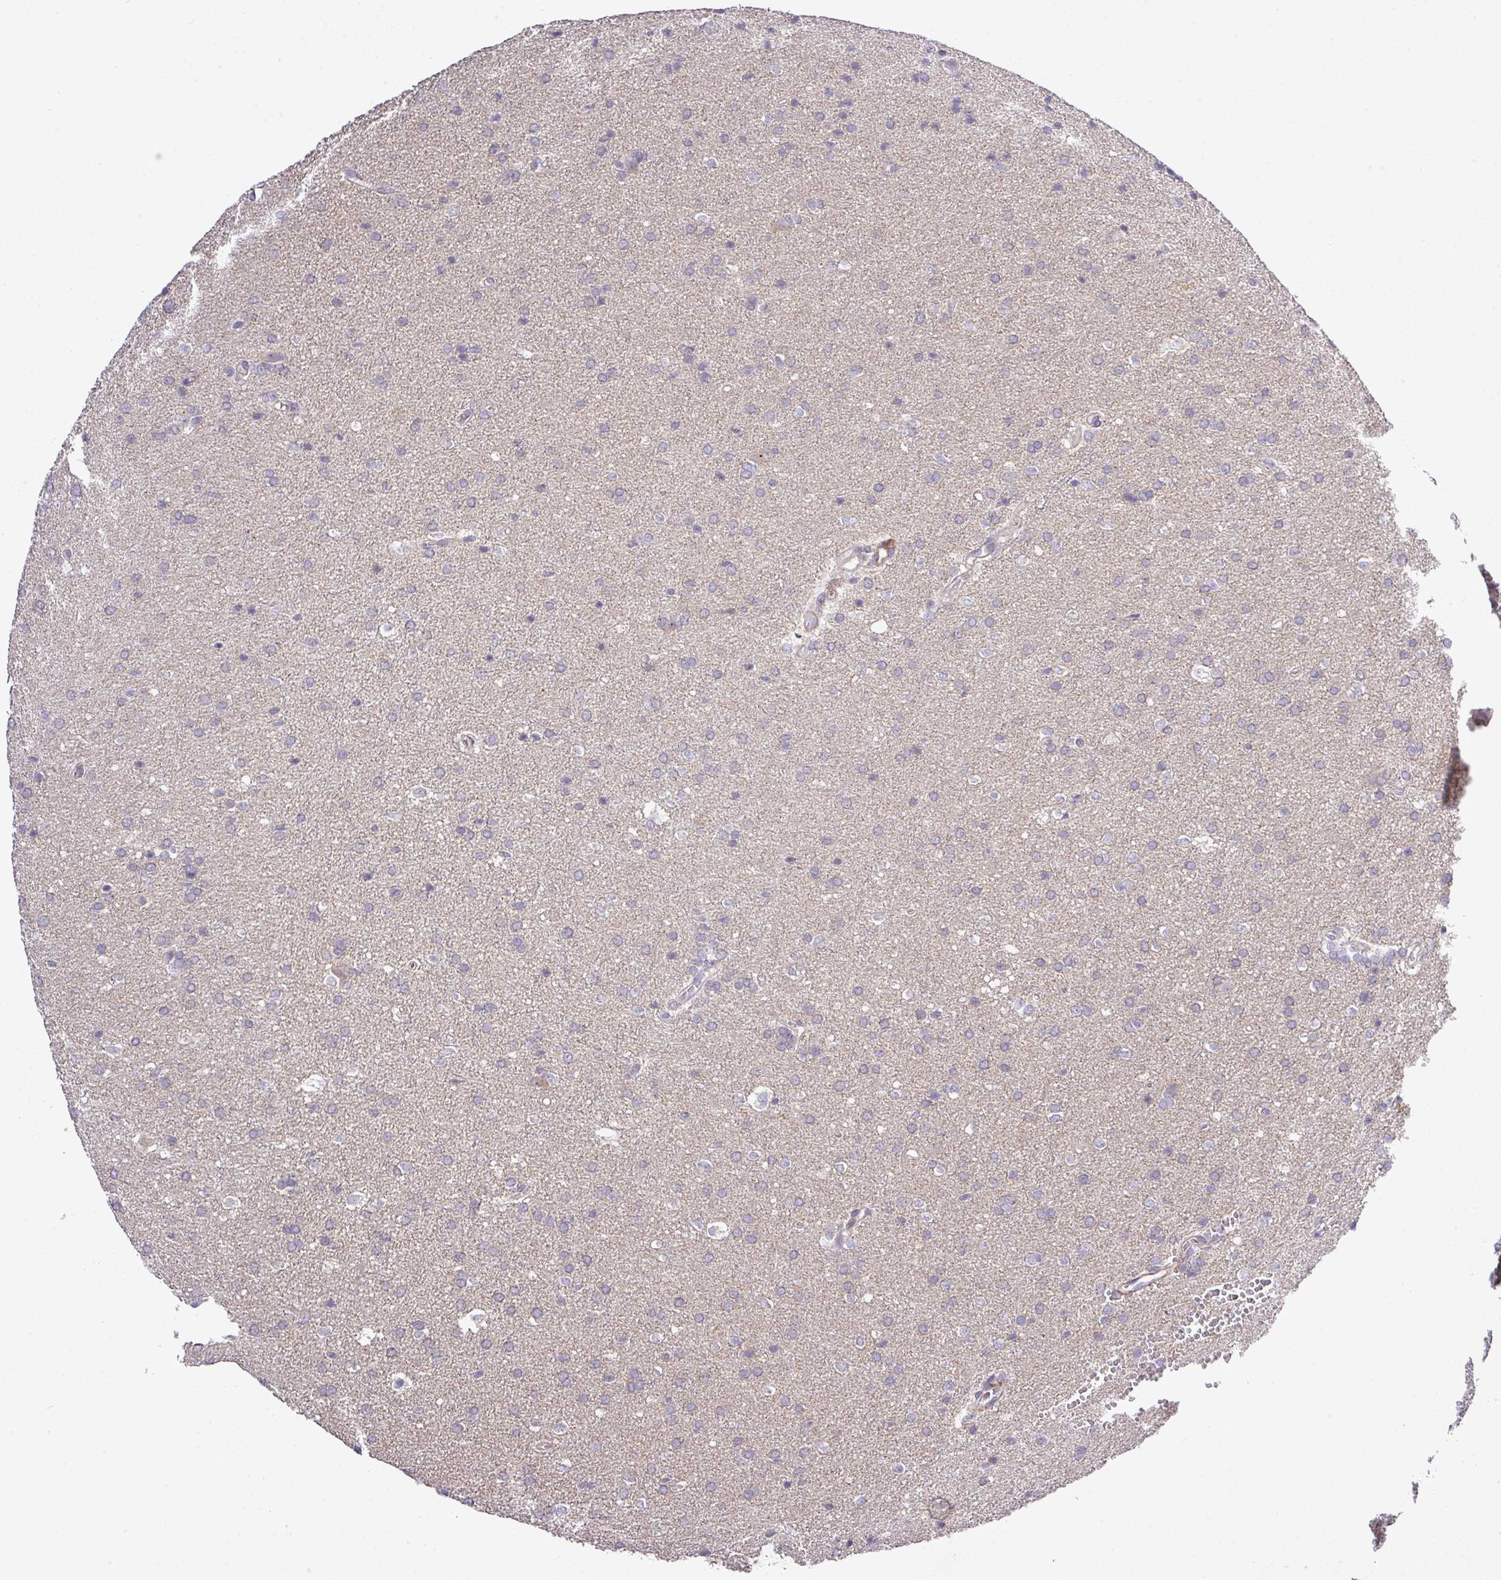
{"staining": {"intensity": "negative", "quantity": "none", "location": "none"}, "tissue": "glioma", "cell_type": "Tumor cells", "image_type": "cancer", "snomed": [{"axis": "morphology", "description": "Glioma, malignant, Low grade"}, {"axis": "topography", "description": "Brain"}], "caption": "Micrograph shows no protein staining in tumor cells of glioma tissue.", "gene": "TPRA1", "patient": {"sex": "female", "age": 34}}